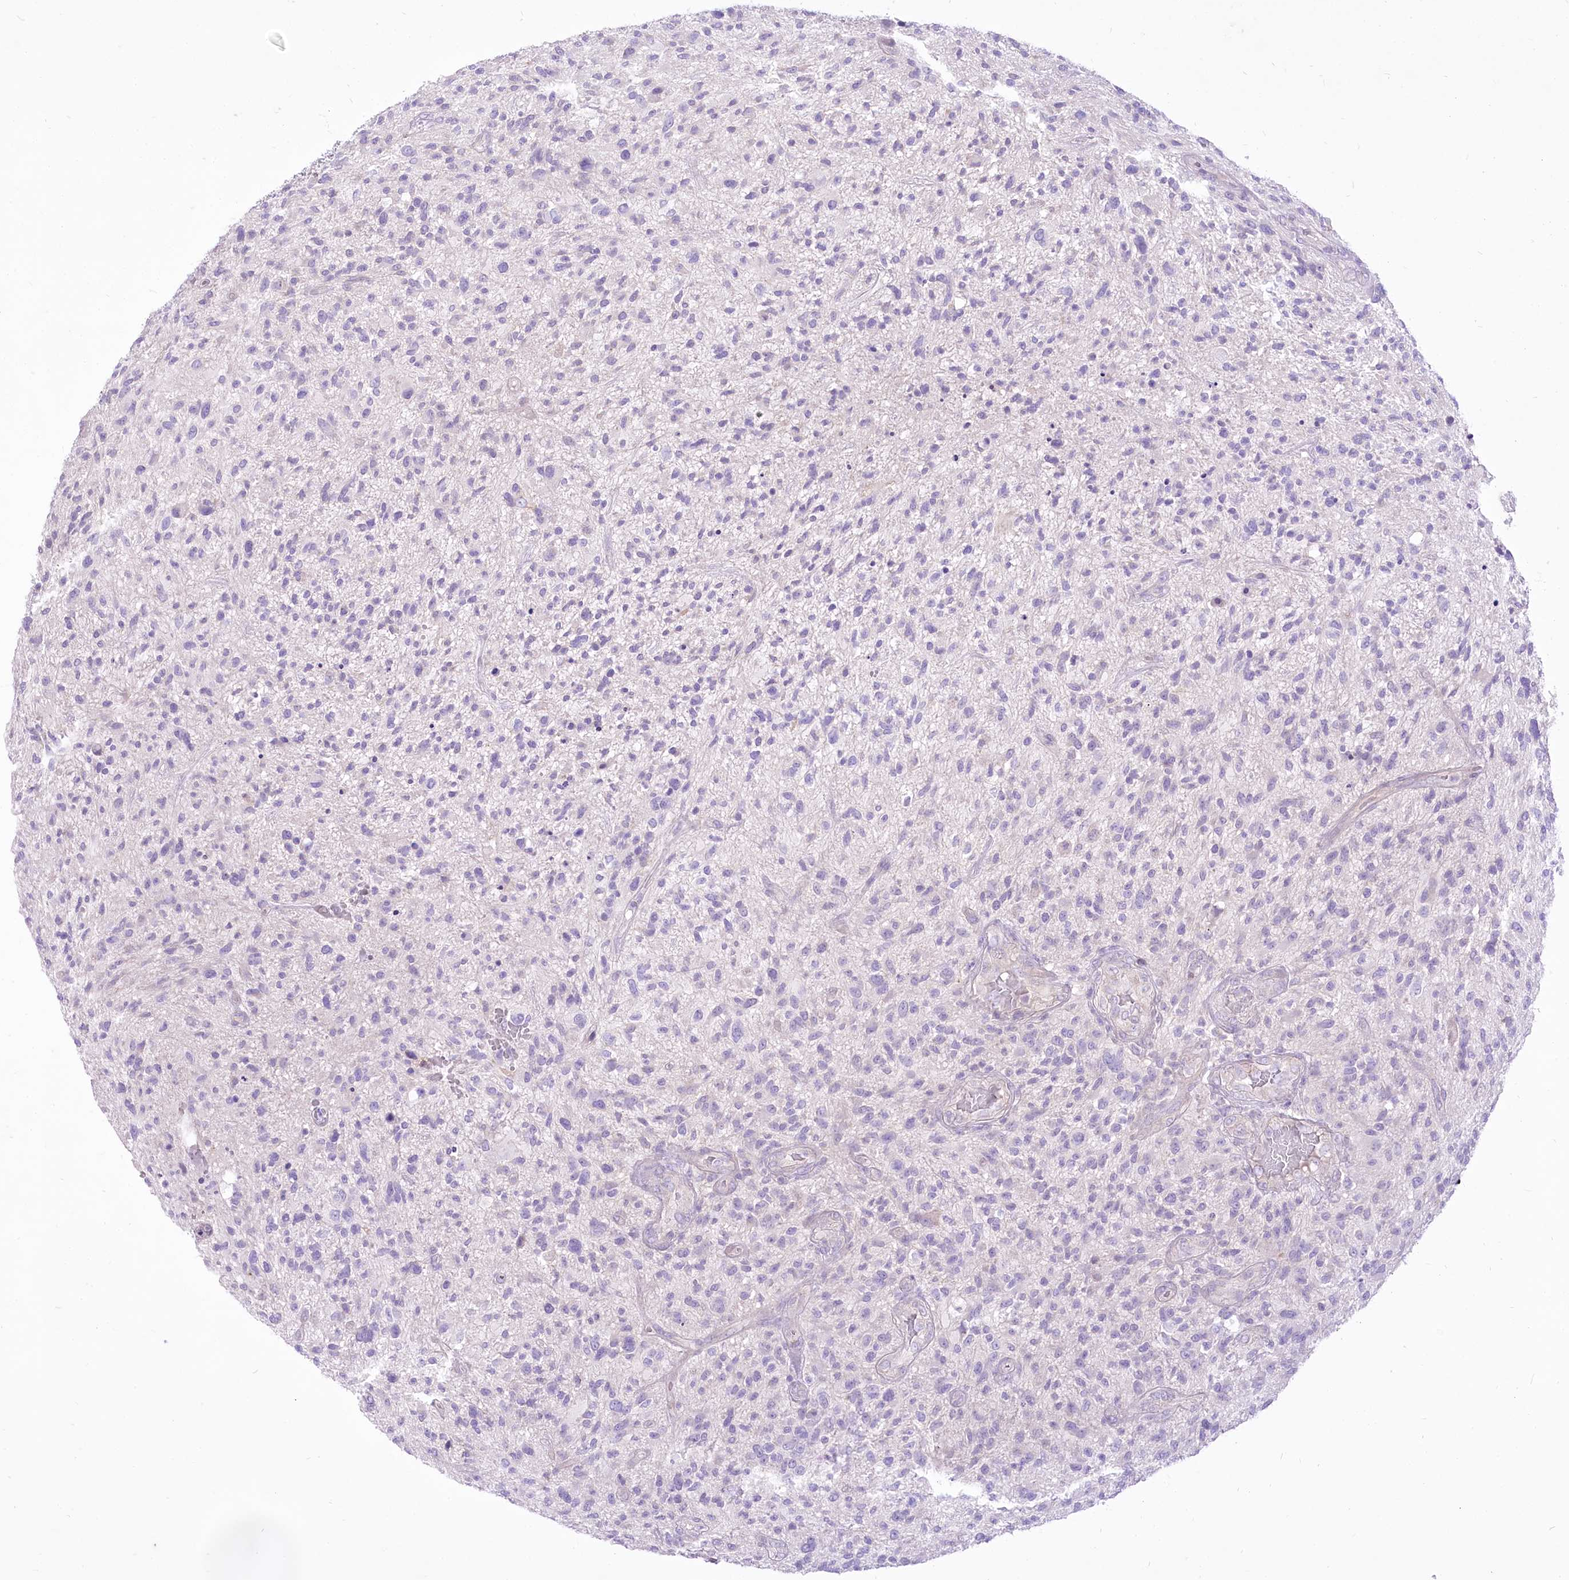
{"staining": {"intensity": "negative", "quantity": "none", "location": "none"}, "tissue": "glioma", "cell_type": "Tumor cells", "image_type": "cancer", "snomed": [{"axis": "morphology", "description": "Glioma, malignant, High grade"}, {"axis": "topography", "description": "Brain"}], "caption": "High magnification brightfield microscopy of glioma stained with DAB (brown) and counterstained with hematoxylin (blue): tumor cells show no significant expression.", "gene": "HELT", "patient": {"sex": "male", "age": 47}}